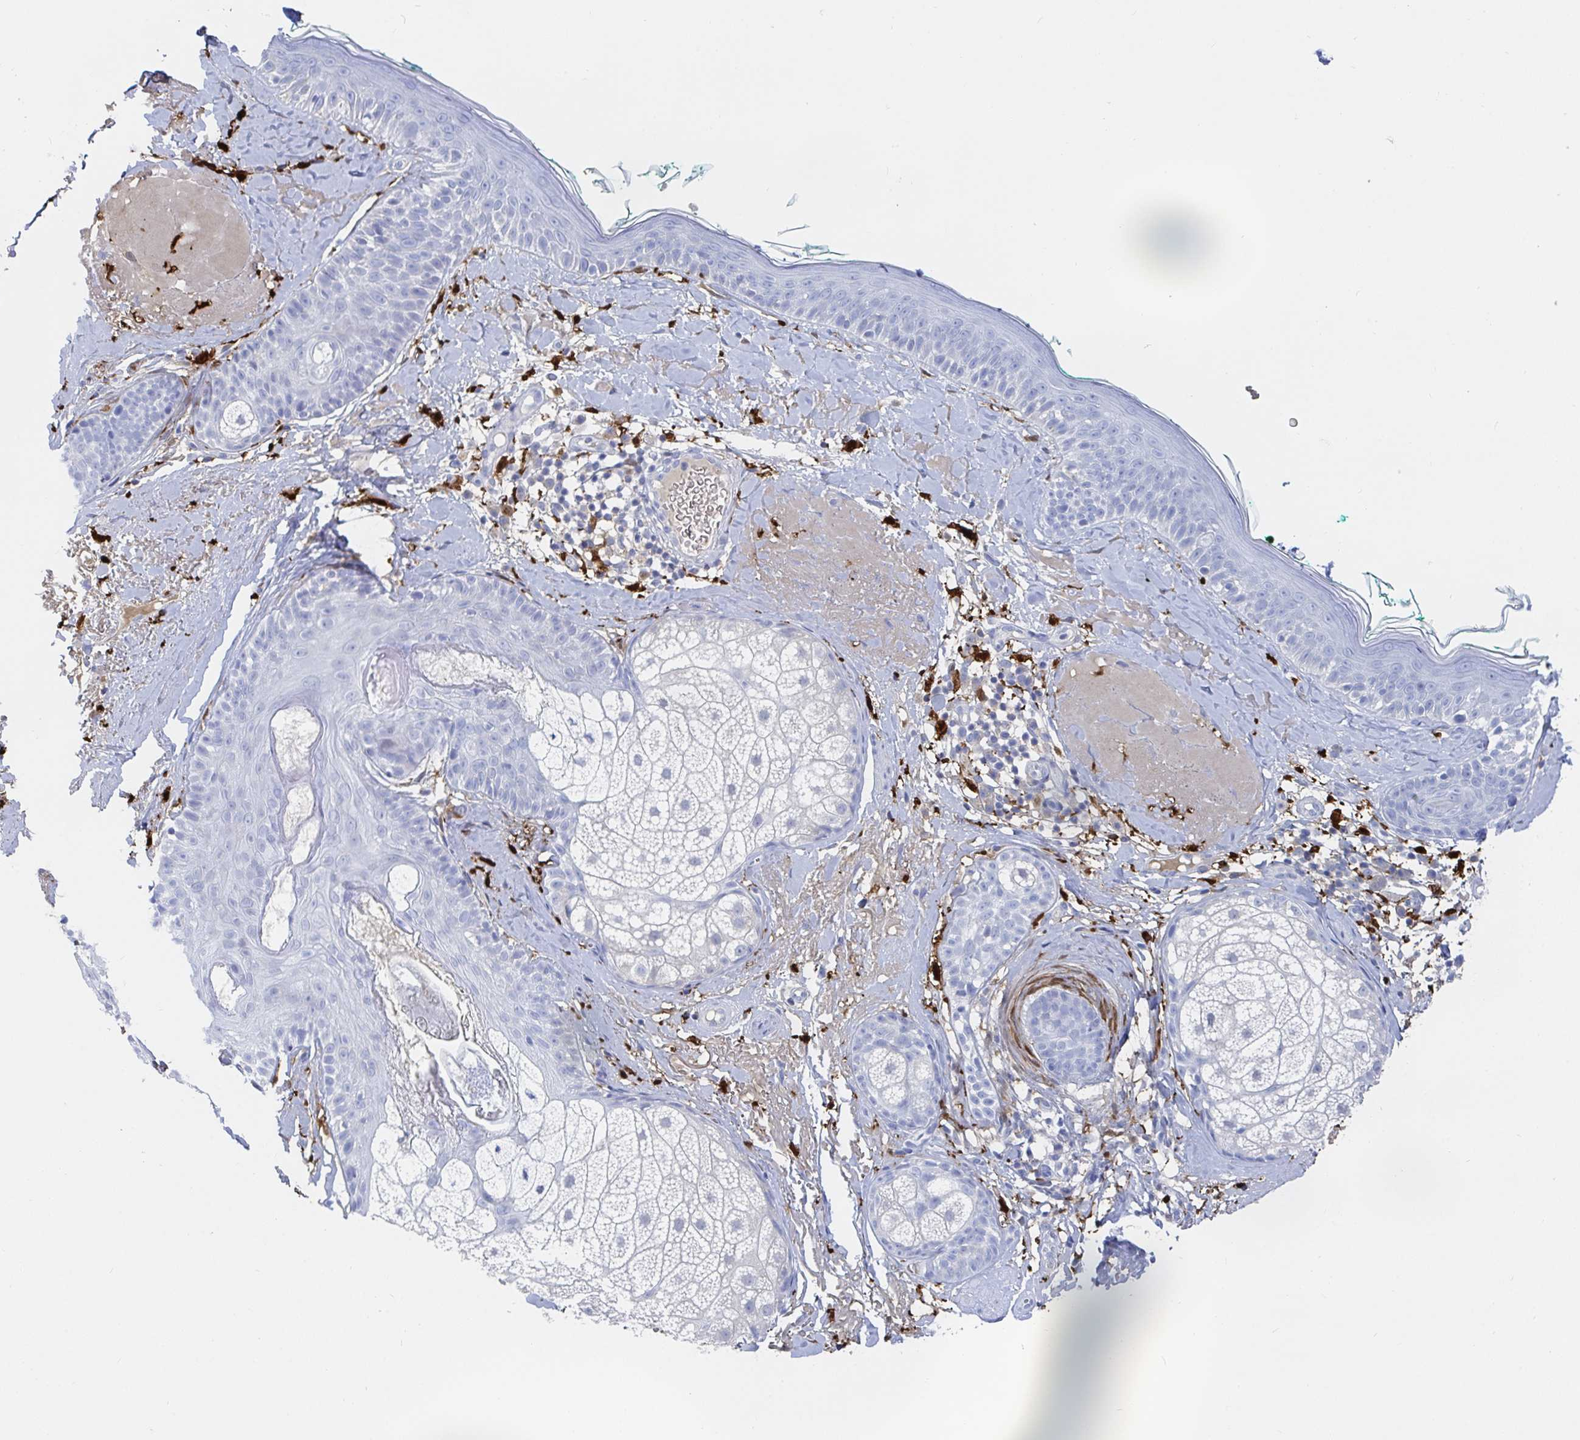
{"staining": {"intensity": "strong", "quantity": ">75%", "location": "cytoplasmic/membranous"}, "tissue": "skin", "cell_type": "Fibroblasts", "image_type": "normal", "snomed": [{"axis": "morphology", "description": "Normal tissue, NOS"}, {"axis": "topography", "description": "Skin"}], "caption": "Immunohistochemical staining of benign skin shows high levels of strong cytoplasmic/membranous staining in about >75% of fibroblasts.", "gene": "OR2A1", "patient": {"sex": "male", "age": 73}}